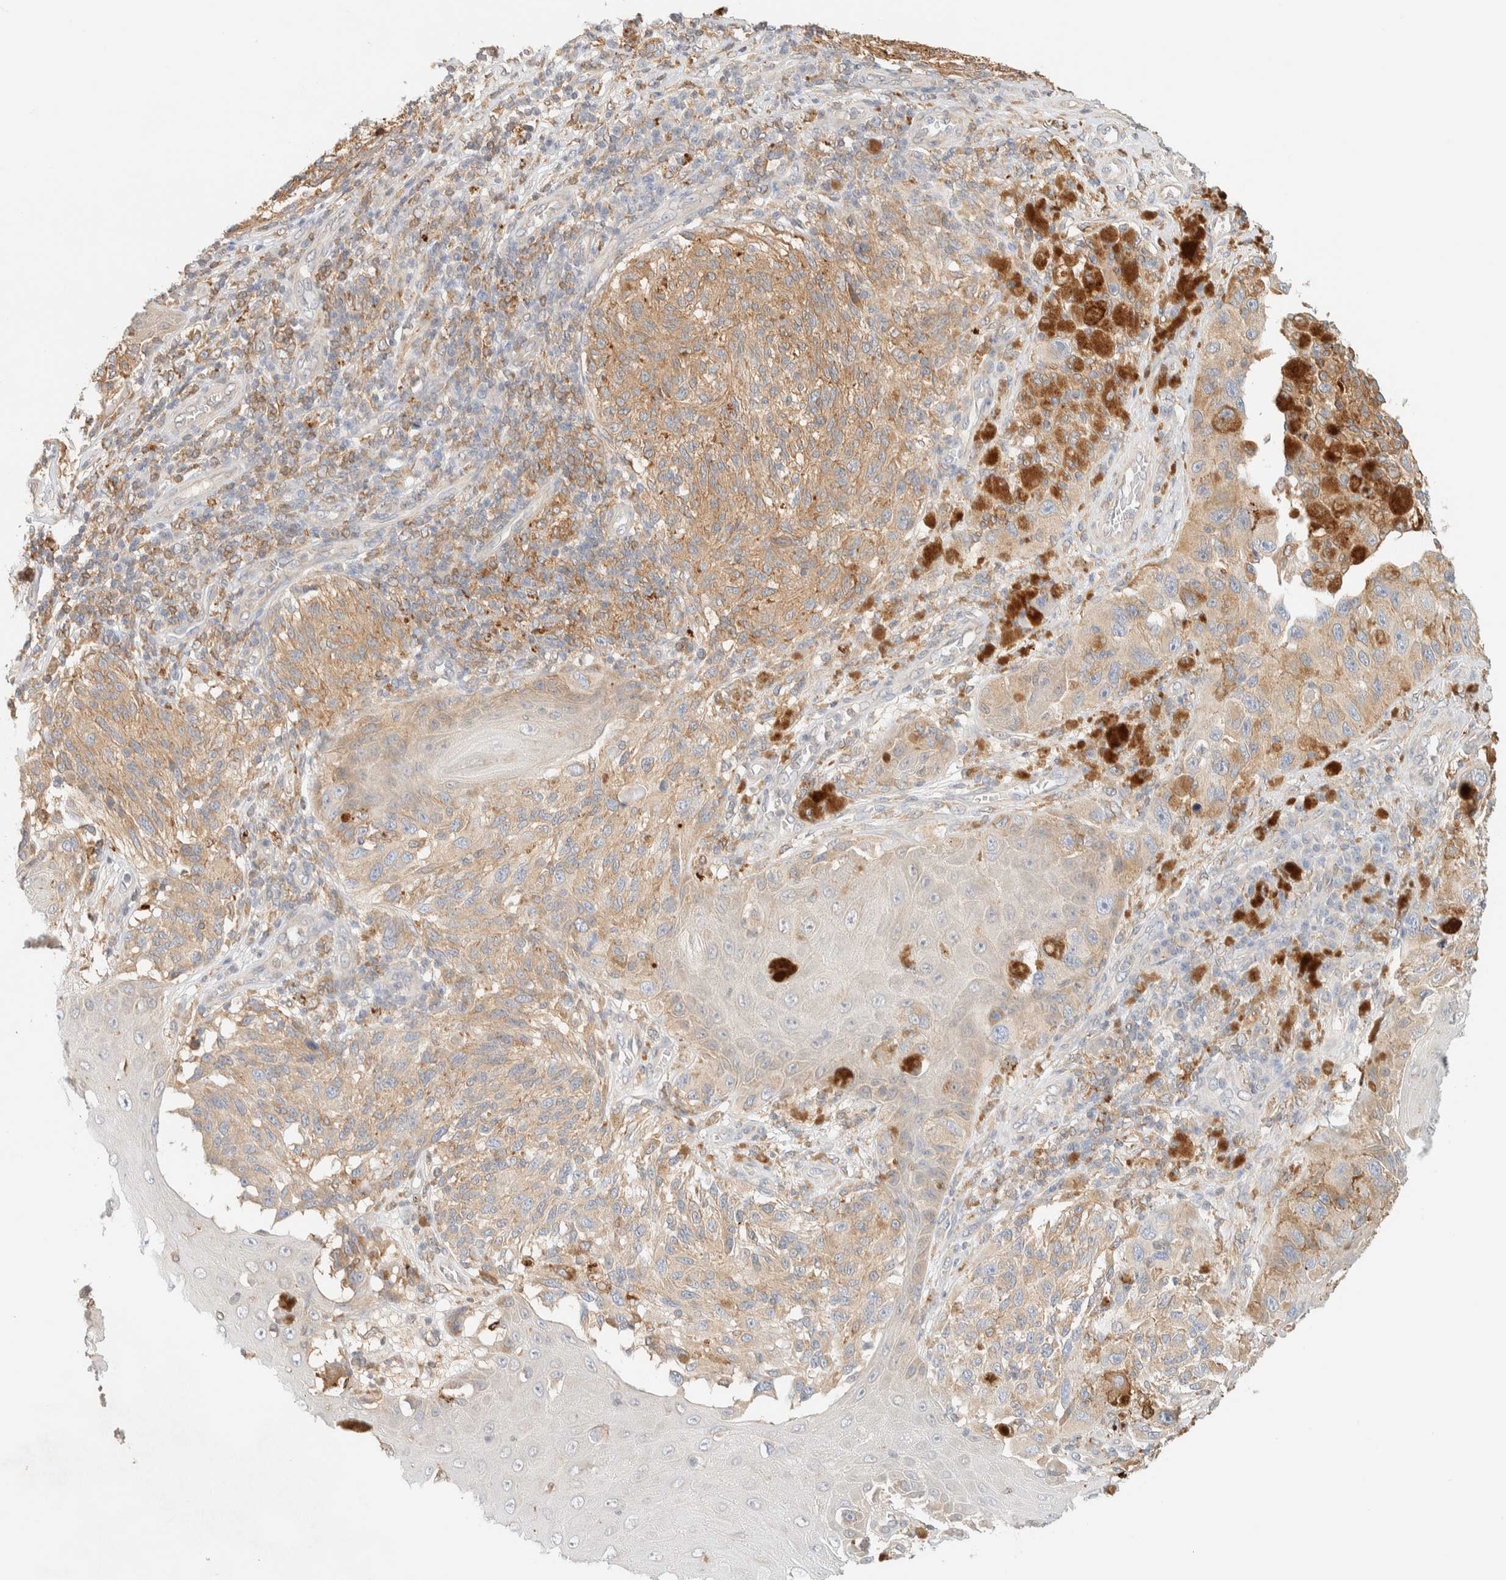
{"staining": {"intensity": "moderate", "quantity": ">75%", "location": "cytoplasmic/membranous"}, "tissue": "melanoma", "cell_type": "Tumor cells", "image_type": "cancer", "snomed": [{"axis": "morphology", "description": "Malignant melanoma, NOS"}, {"axis": "topography", "description": "Skin"}], "caption": "DAB immunohistochemical staining of human malignant melanoma reveals moderate cytoplasmic/membranous protein staining in approximately >75% of tumor cells. The protein of interest is shown in brown color, while the nuclei are stained blue.", "gene": "NT5C", "patient": {"sex": "female", "age": 73}}